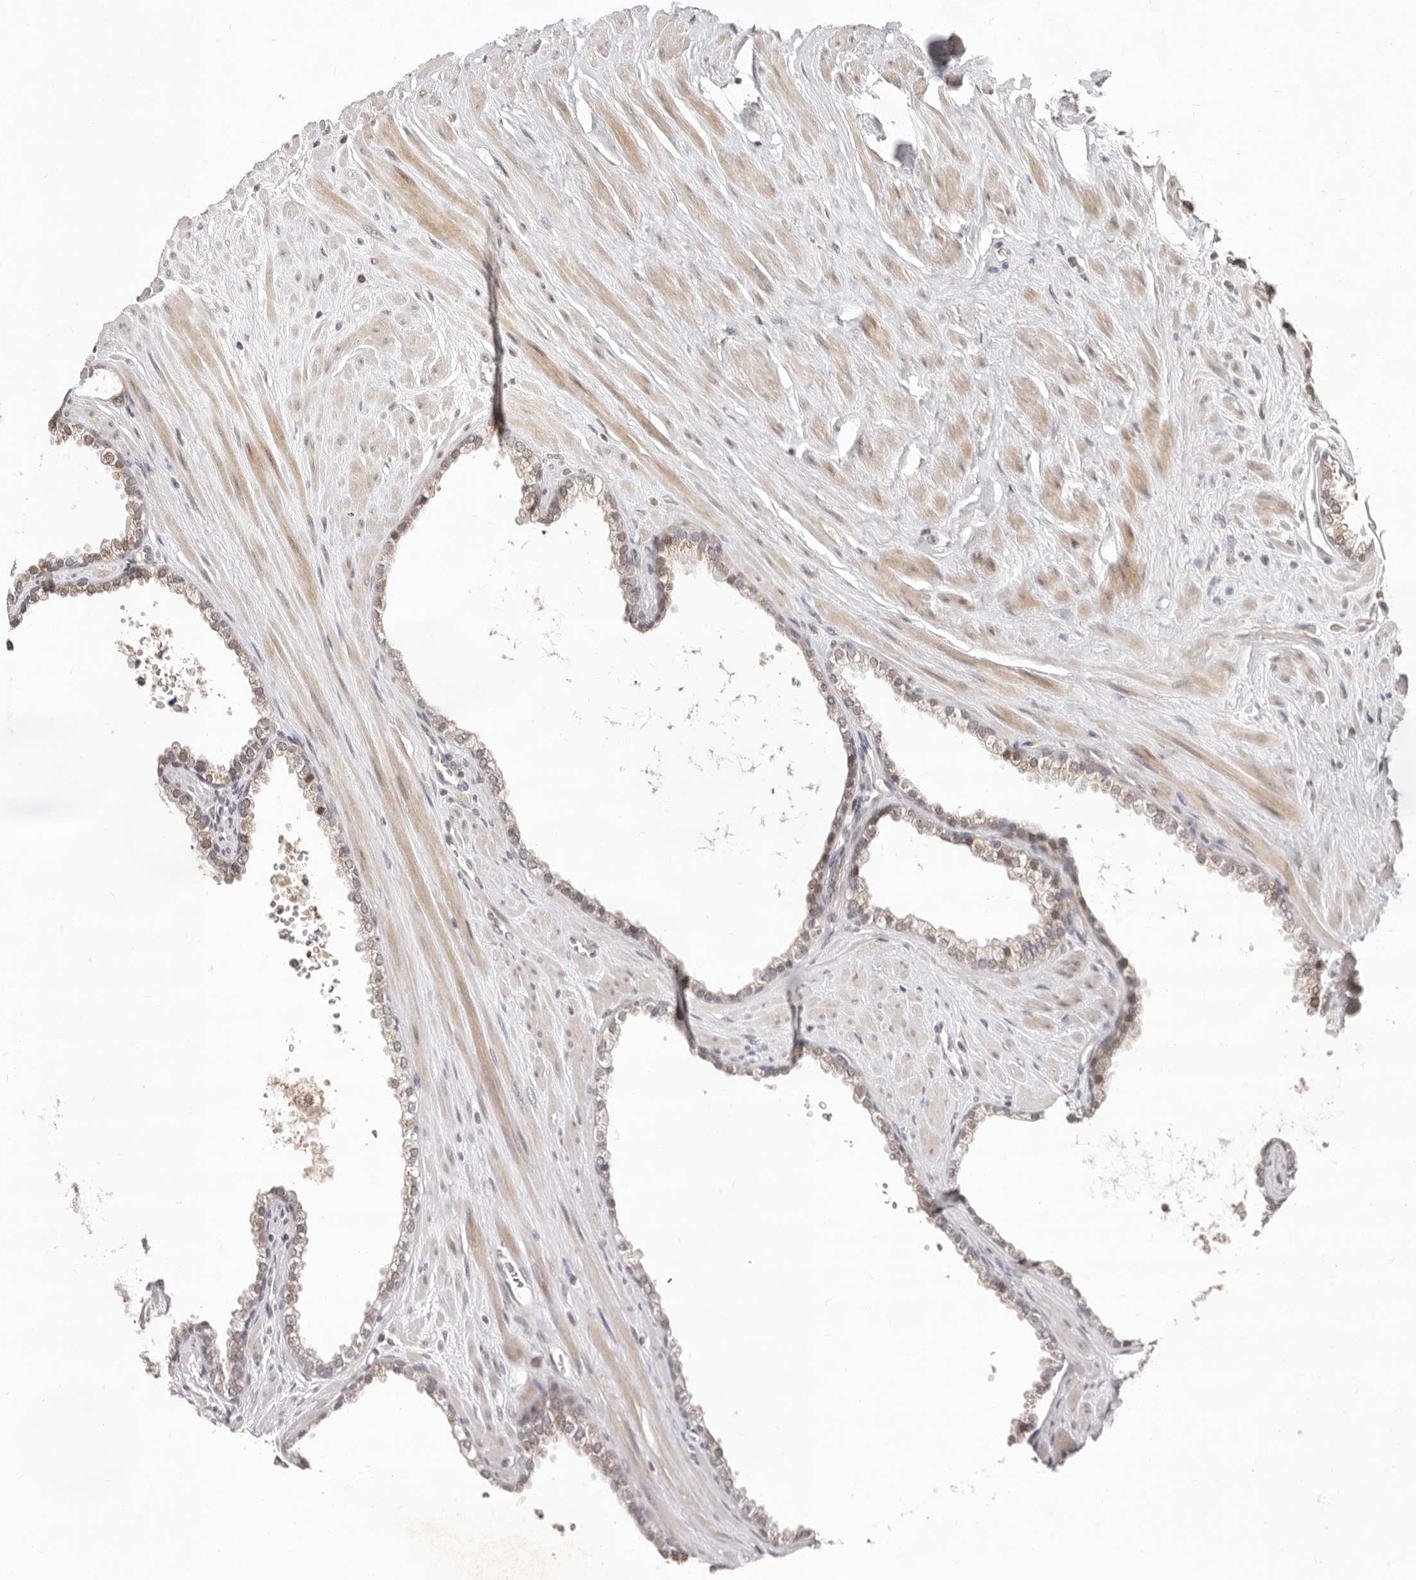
{"staining": {"intensity": "weak", "quantity": ">75%", "location": "cytoplasmic/membranous"}, "tissue": "prostate cancer", "cell_type": "Tumor cells", "image_type": "cancer", "snomed": [{"axis": "morphology", "description": "Adenocarcinoma, Low grade"}, {"axis": "topography", "description": "Prostate"}], "caption": "Immunohistochemistry (IHC) (DAB) staining of human prostate adenocarcinoma (low-grade) exhibits weak cytoplasmic/membranous protein expression in approximately >75% of tumor cells.", "gene": "SRCAP", "patient": {"sex": "male", "age": 62}}